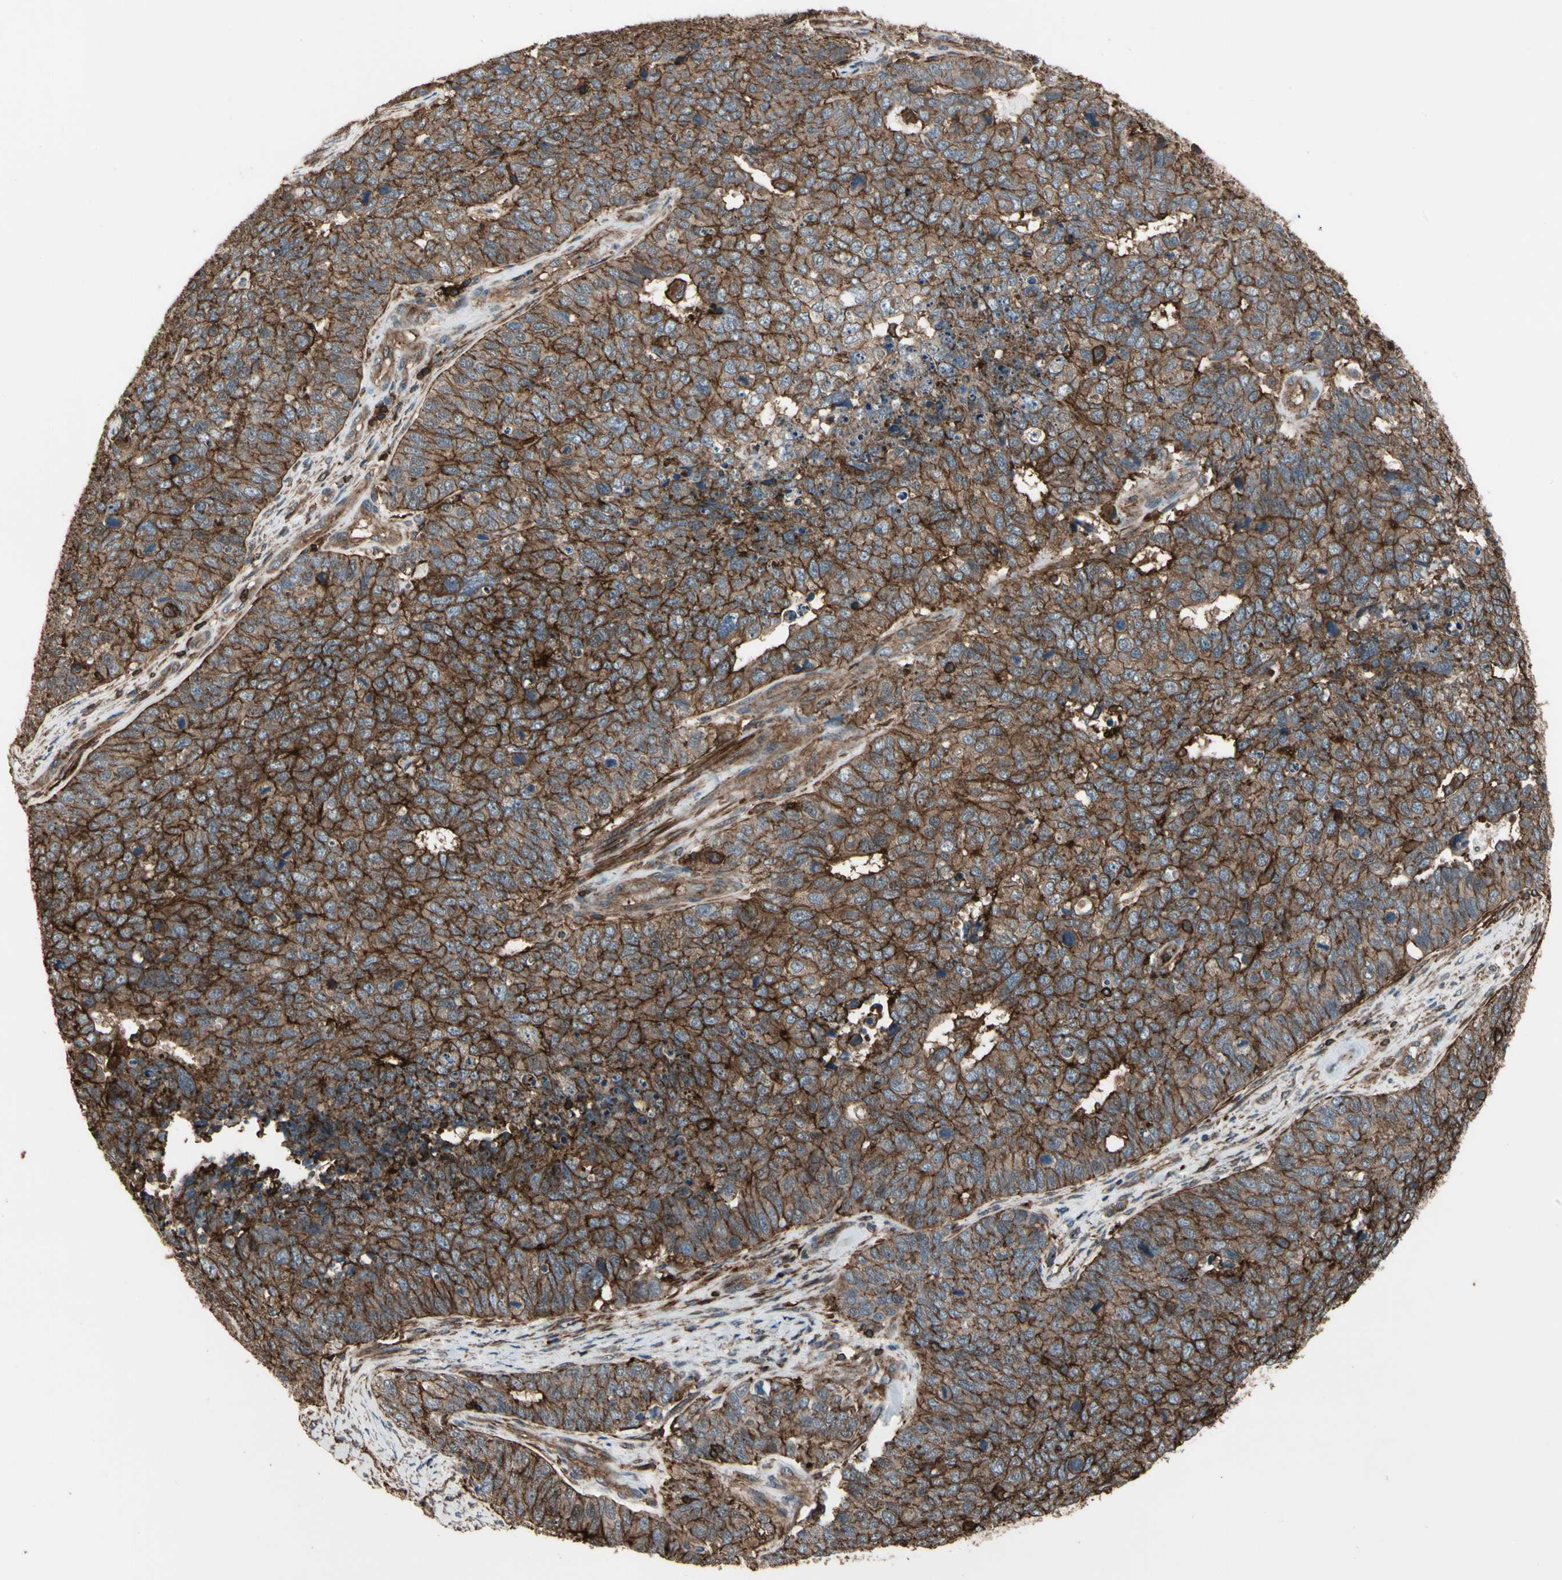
{"staining": {"intensity": "strong", "quantity": ">75%", "location": "cytoplasmic/membranous"}, "tissue": "cervical cancer", "cell_type": "Tumor cells", "image_type": "cancer", "snomed": [{"axis": "morphology", "description": "Squamous cell carcinoma, NOS"}, {"axis": "topography", "description": "Cervix"}], "caption": "Squamous cell carcinoma (cervical) tissue exhibits strong cytoplasmic/membranous staining in about >75% of tumor cells, visualized by immunohistochemistry.", "gene": "MAPK13", "patient": {"sex": "female", "age": 63}}